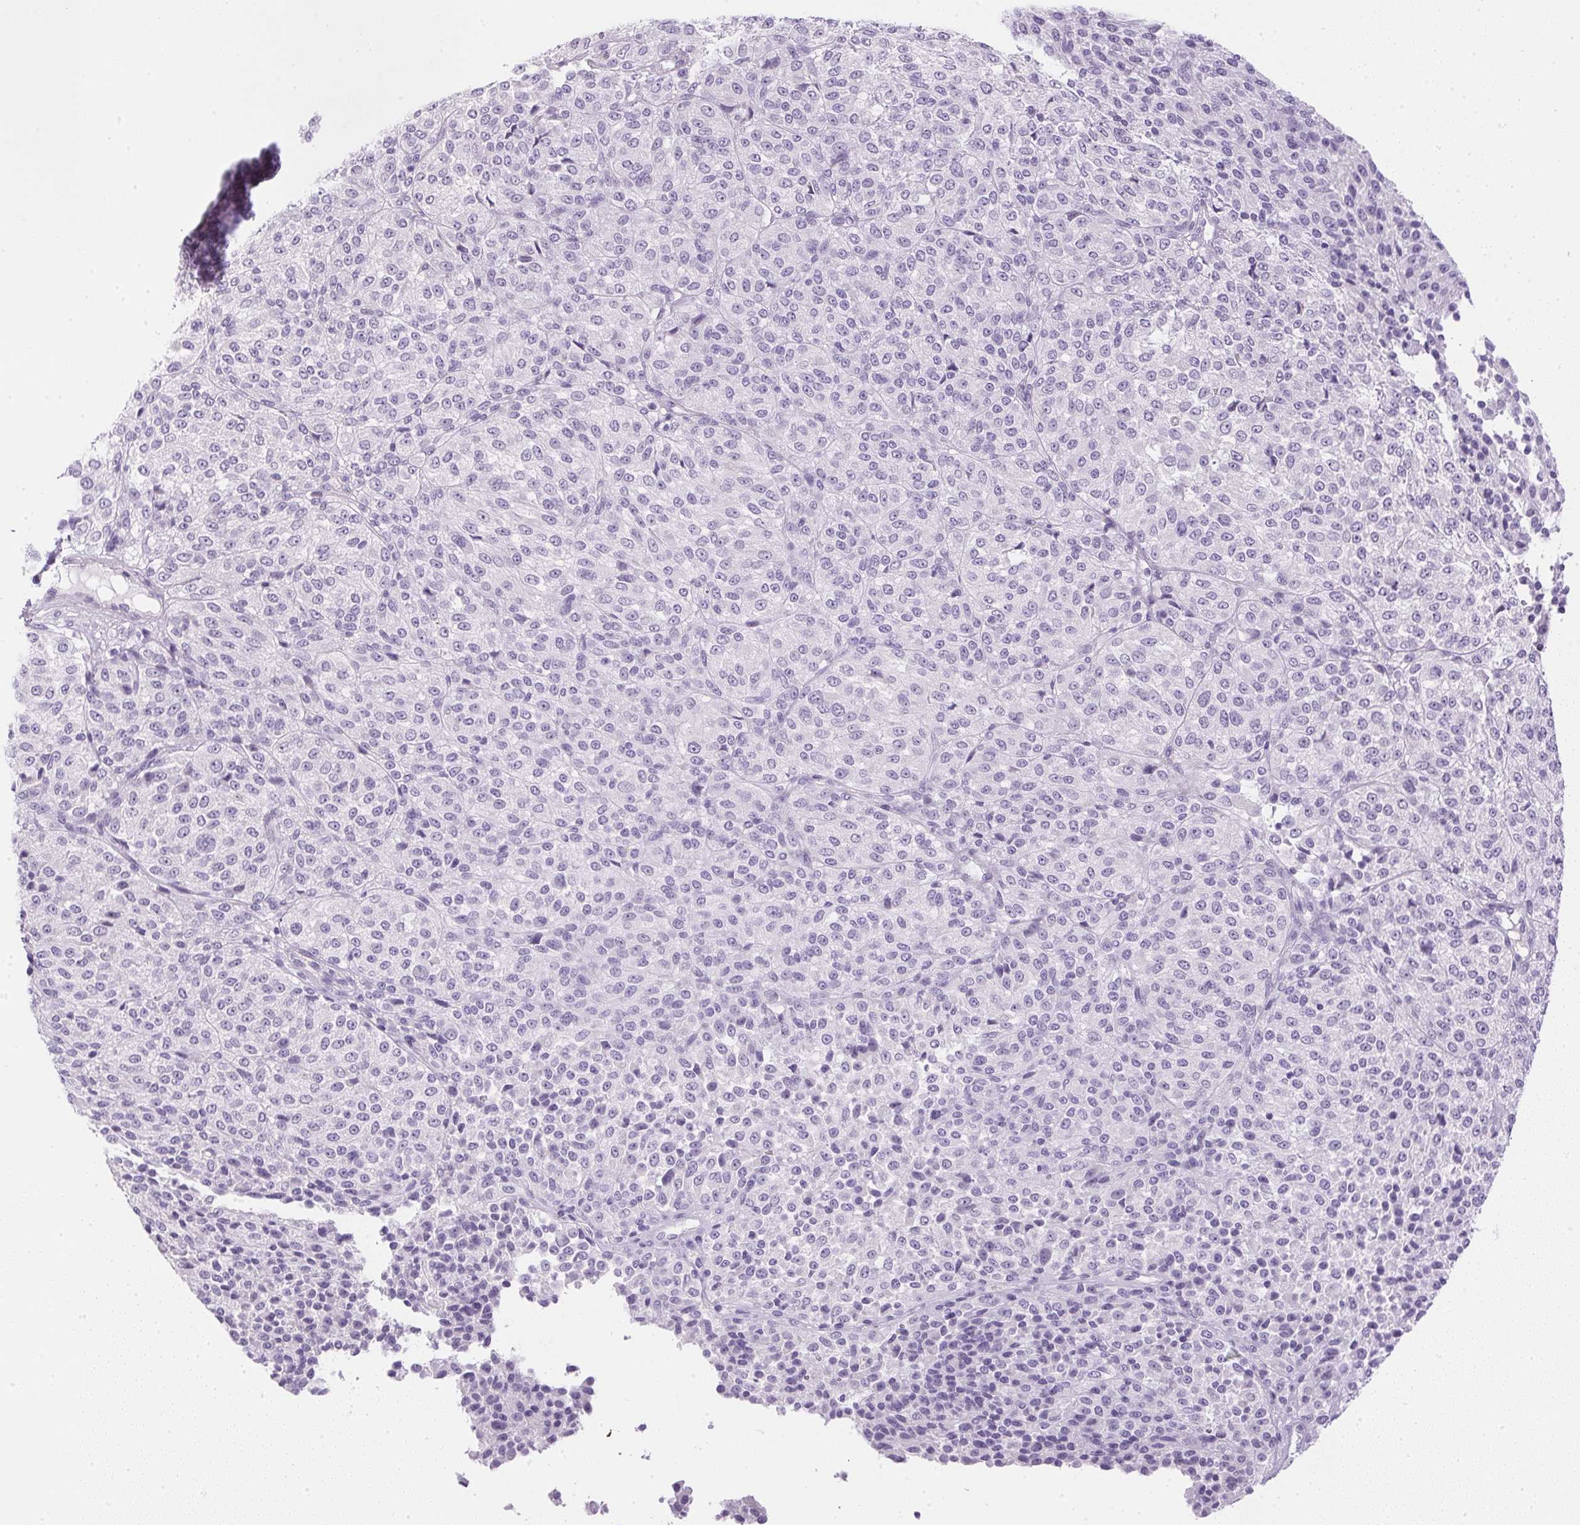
{"staining": {"intensity": "negative", "quantity": "none", "location": "none"}, "tissue": "melanoma", "cell_type": "Tumor cells", "image_type": "cancer", "snomed": [{"axis": "morphology", "description": "Malignant melanoma, Metastatic site"}, {"axis": "topography", "description": "Brain"}], "caption": "The photomicrograph shows no significant positivity in tumor cells of melanoma.", "gene": "CTRL", "patient": {"sex": "female", "age": 56}}